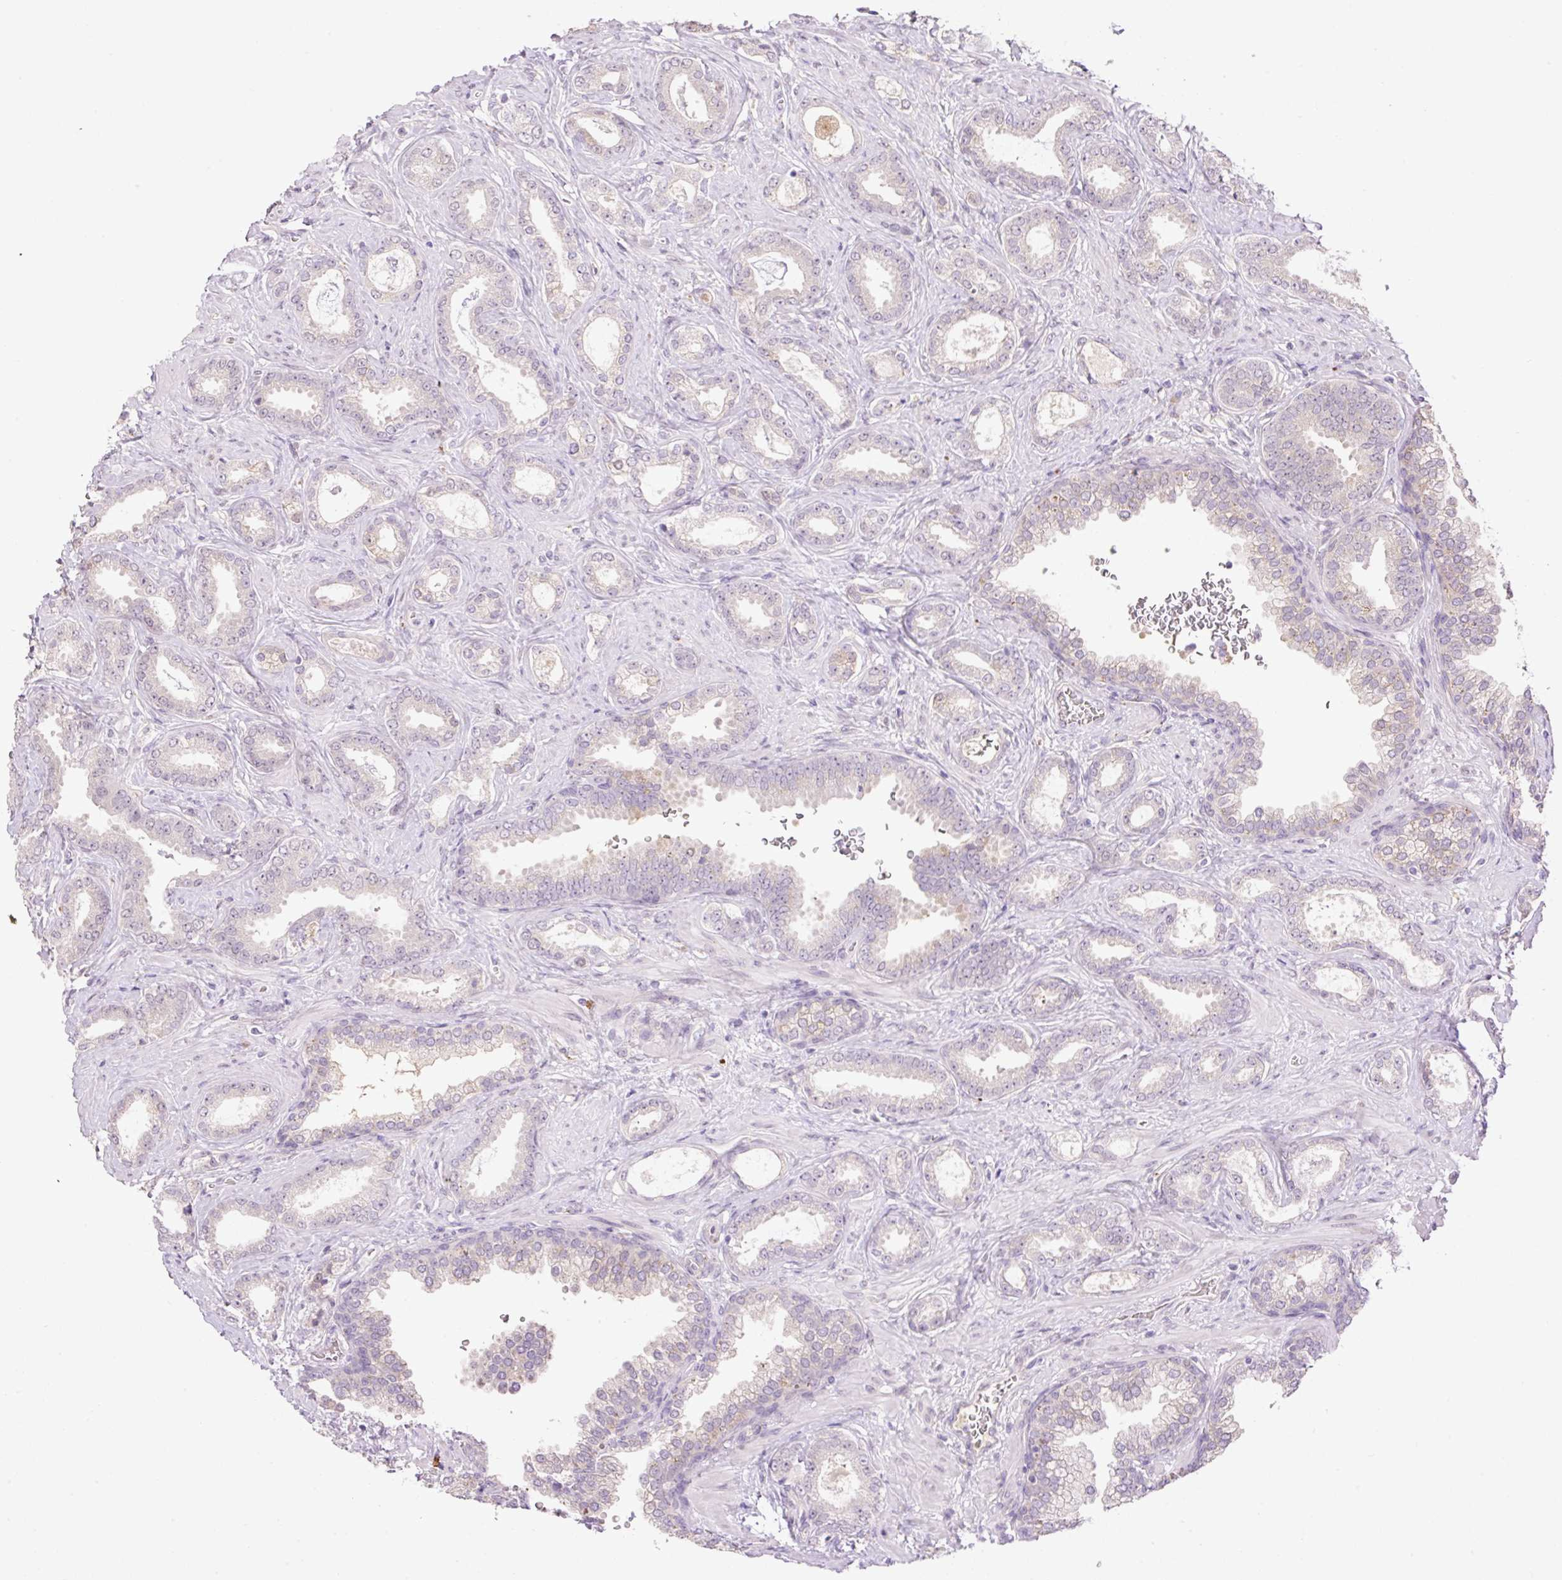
{"staining": {"intensity": "negative", "quantity": "none", "location": "none"}, "tissue": "prostate cancer", "cell_type": "Tumor cells", "image_type": "cancer", "snomed": [{"axis": "morphology", "description": "Adenocarcinoma, High grade"}, {"axis": "topography", "description": "Prostate"}], "caption": "Tumor cells are negative for protein expression in human prostate cancer (adenocarcinoma (high-grade)).", "gene": "HABP4", "patient": {"sex": "male", "age": 58}}